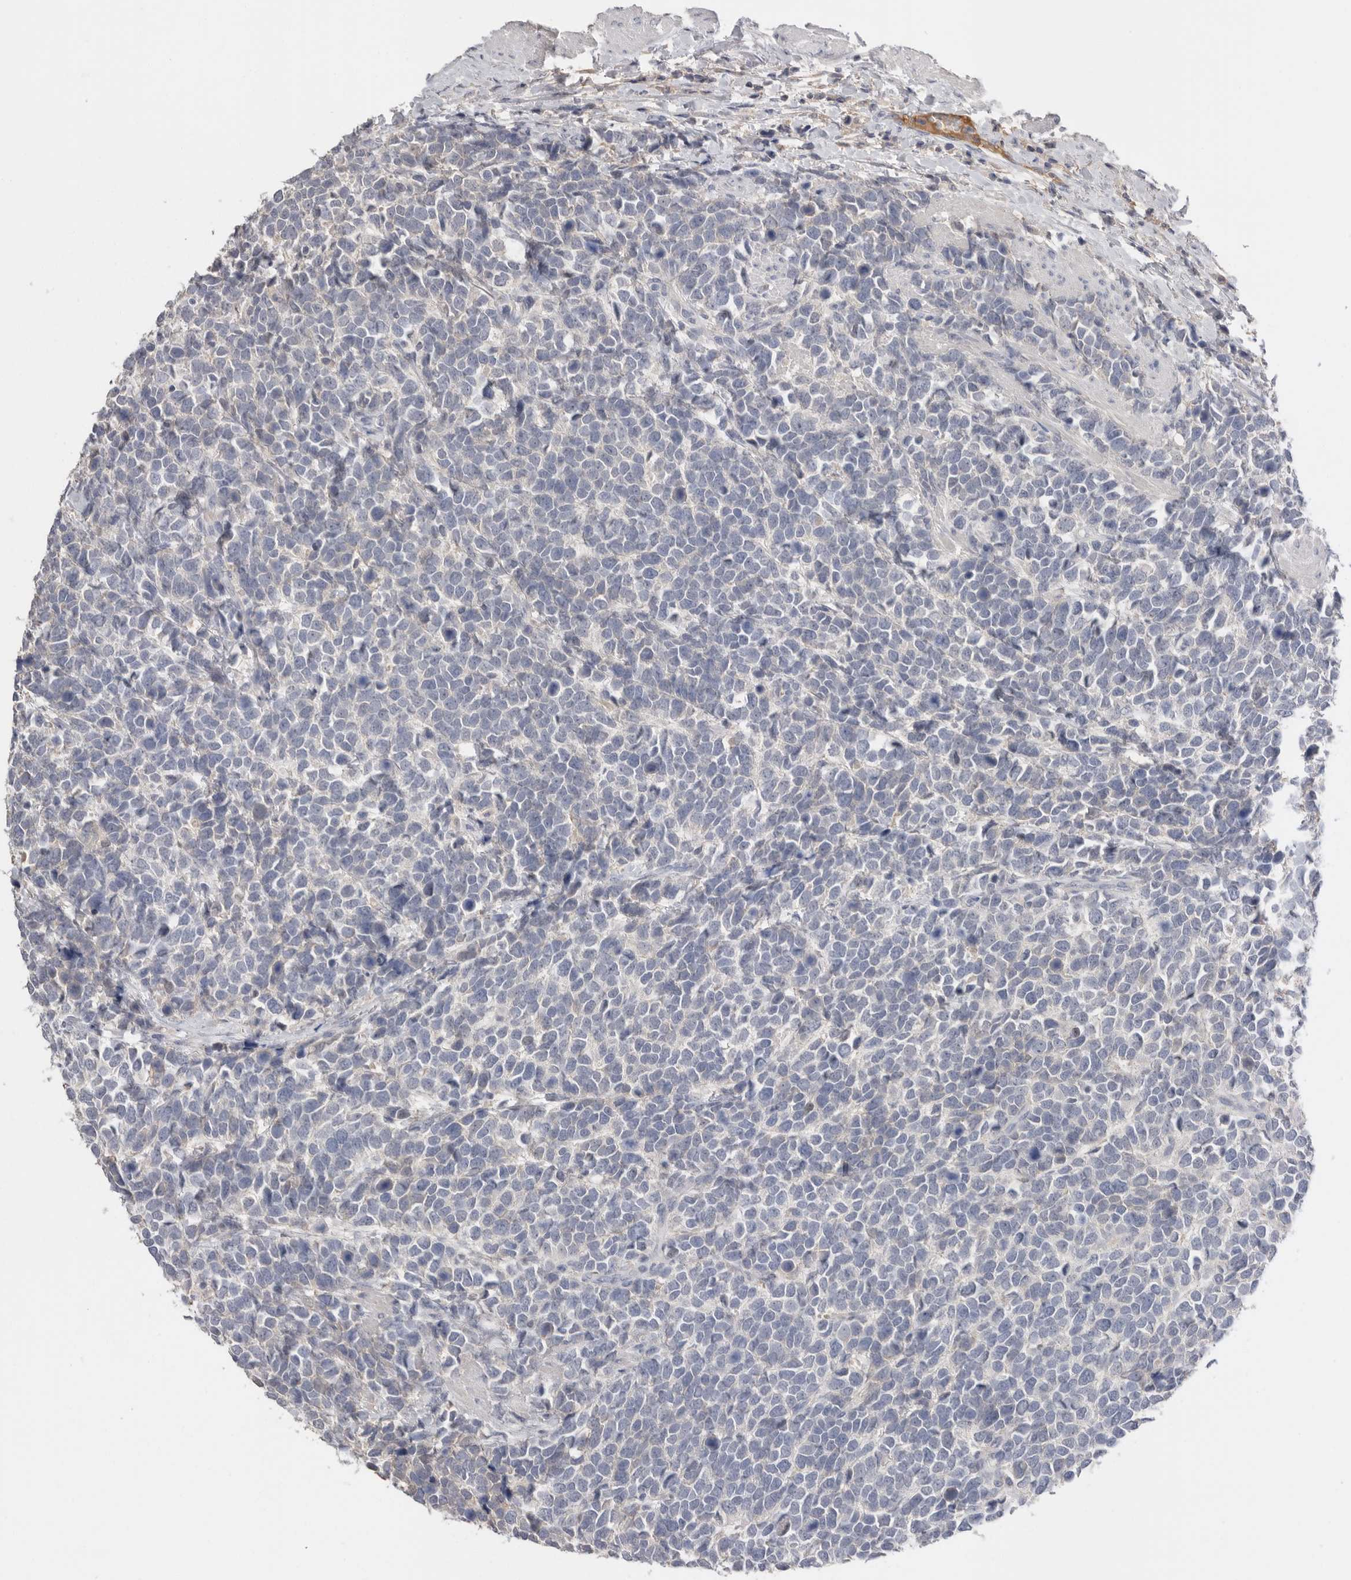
{"staining": {"intensity": "negative", "quantity": "none", "location": "none"}, "tissue": "urothelial cancer", "cell_type": "Tumor cells", "image_type": "cancer", "snomed": [{"axis": "morphology", "description": "Urothelial carcinoma, High grade"}, {"axis": "topography", "description": "Urinary bladder"}], "caption": "The image displays no significant expression in tumor cells of urothelial carcinoma (high-grade). (Brightfield microscopy of DAB (3,3'-diaminobenzidine) immunohistochemistry (IHC) at high magnification).", "gene": "APOA2", "patient": {"sex": "female", "age": 82}}